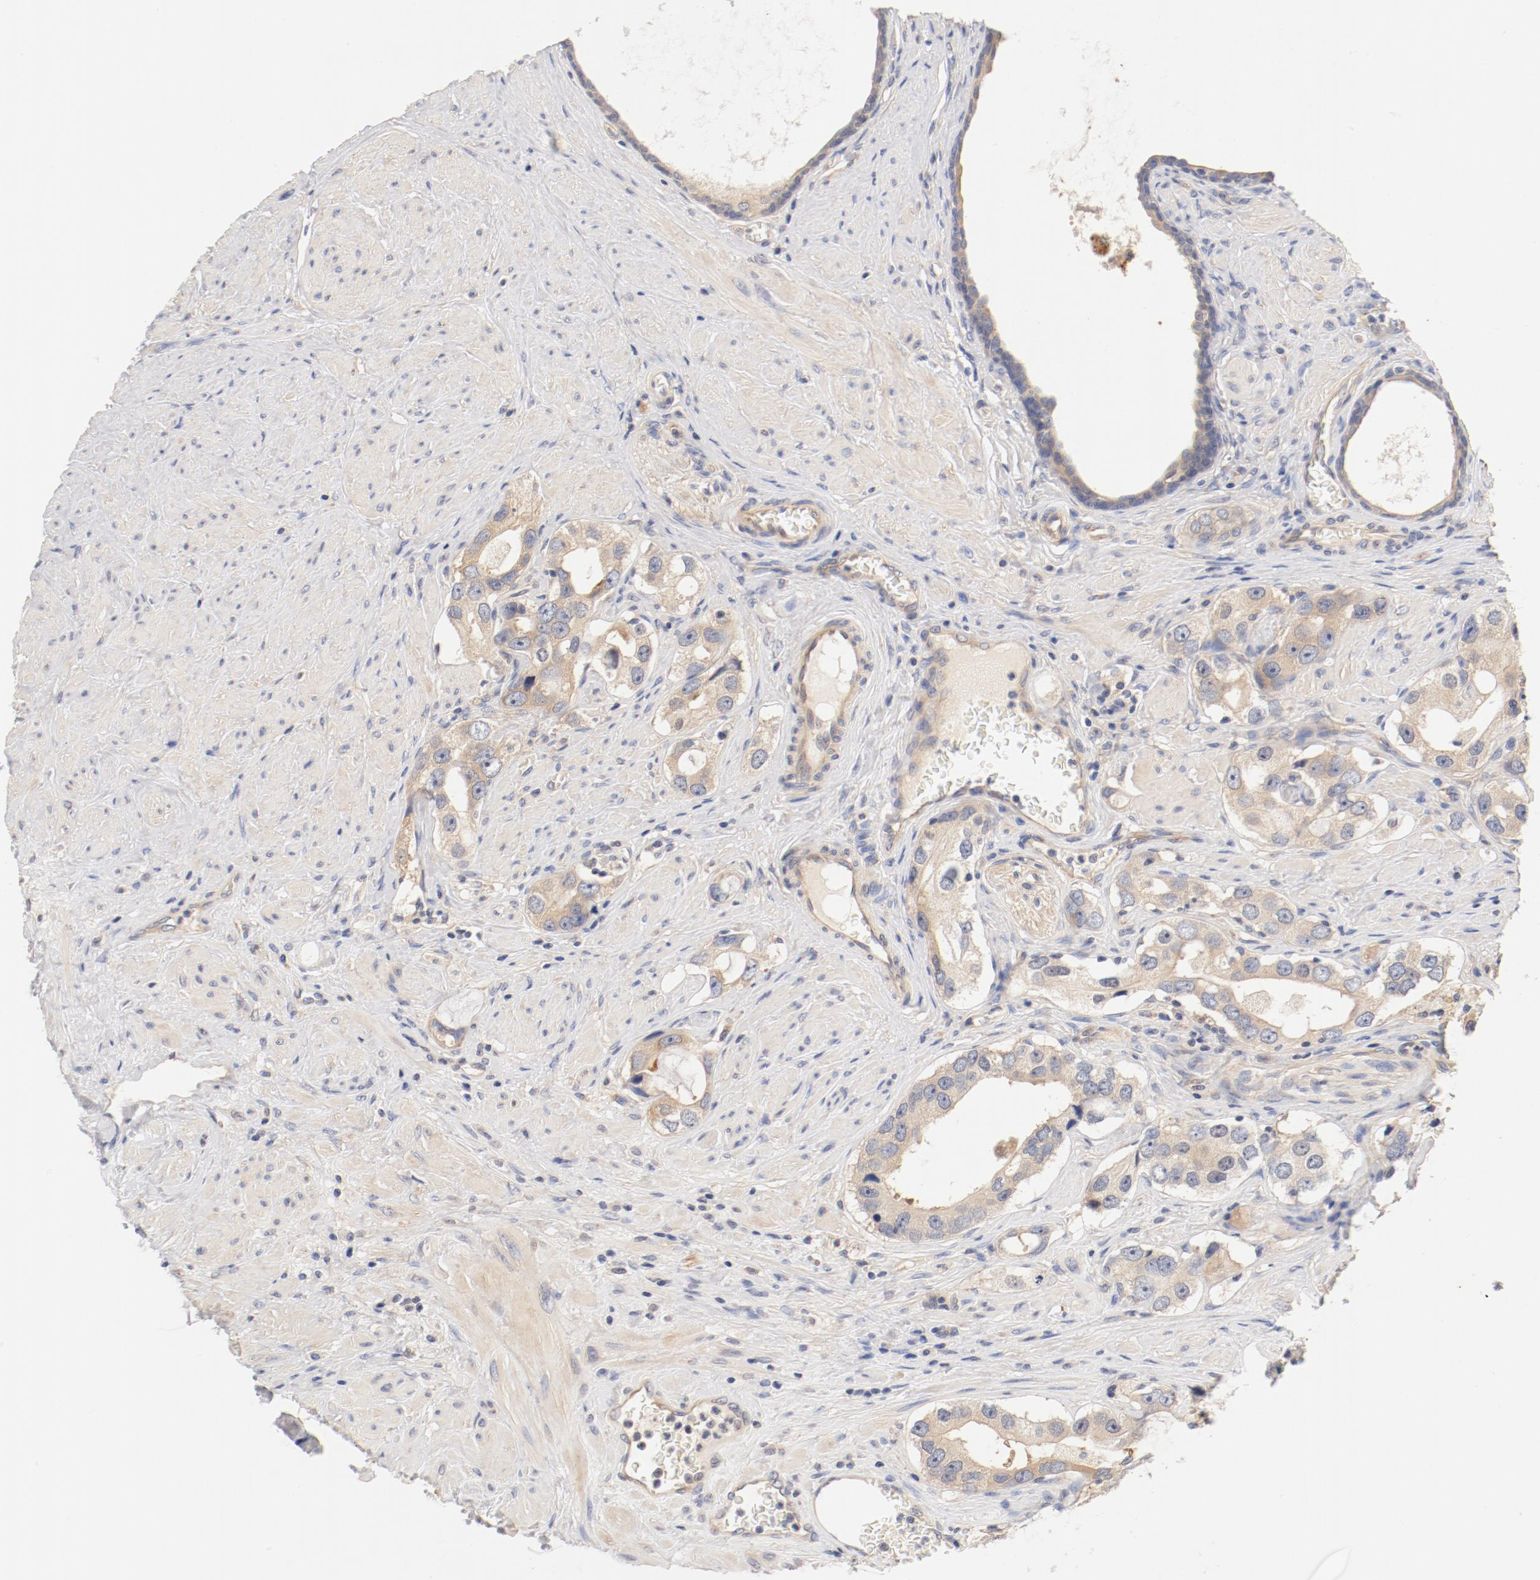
{"staining": {"intensity": "weak", "quantity": "25%-75%", "location": "cytoplasmic/membranous"}, "tissue": "prostate cancer", "cell_type": "Tumor cells", "image_type": "cancer", "snomed": [{"axis": "morphology", "description": "Adenocarcinoma, High grade"}, {"axis": "topography", "description": "Prostate"}], "caption": "This is an image of immunohistochemistry staining of prostate high-grade adenocarcinoma, which shows weak staining in the cytoplasmic/membranous of tumor cells.", "gene": "DYNC1H1", "patient": {"sex": "male", "age": 63}}